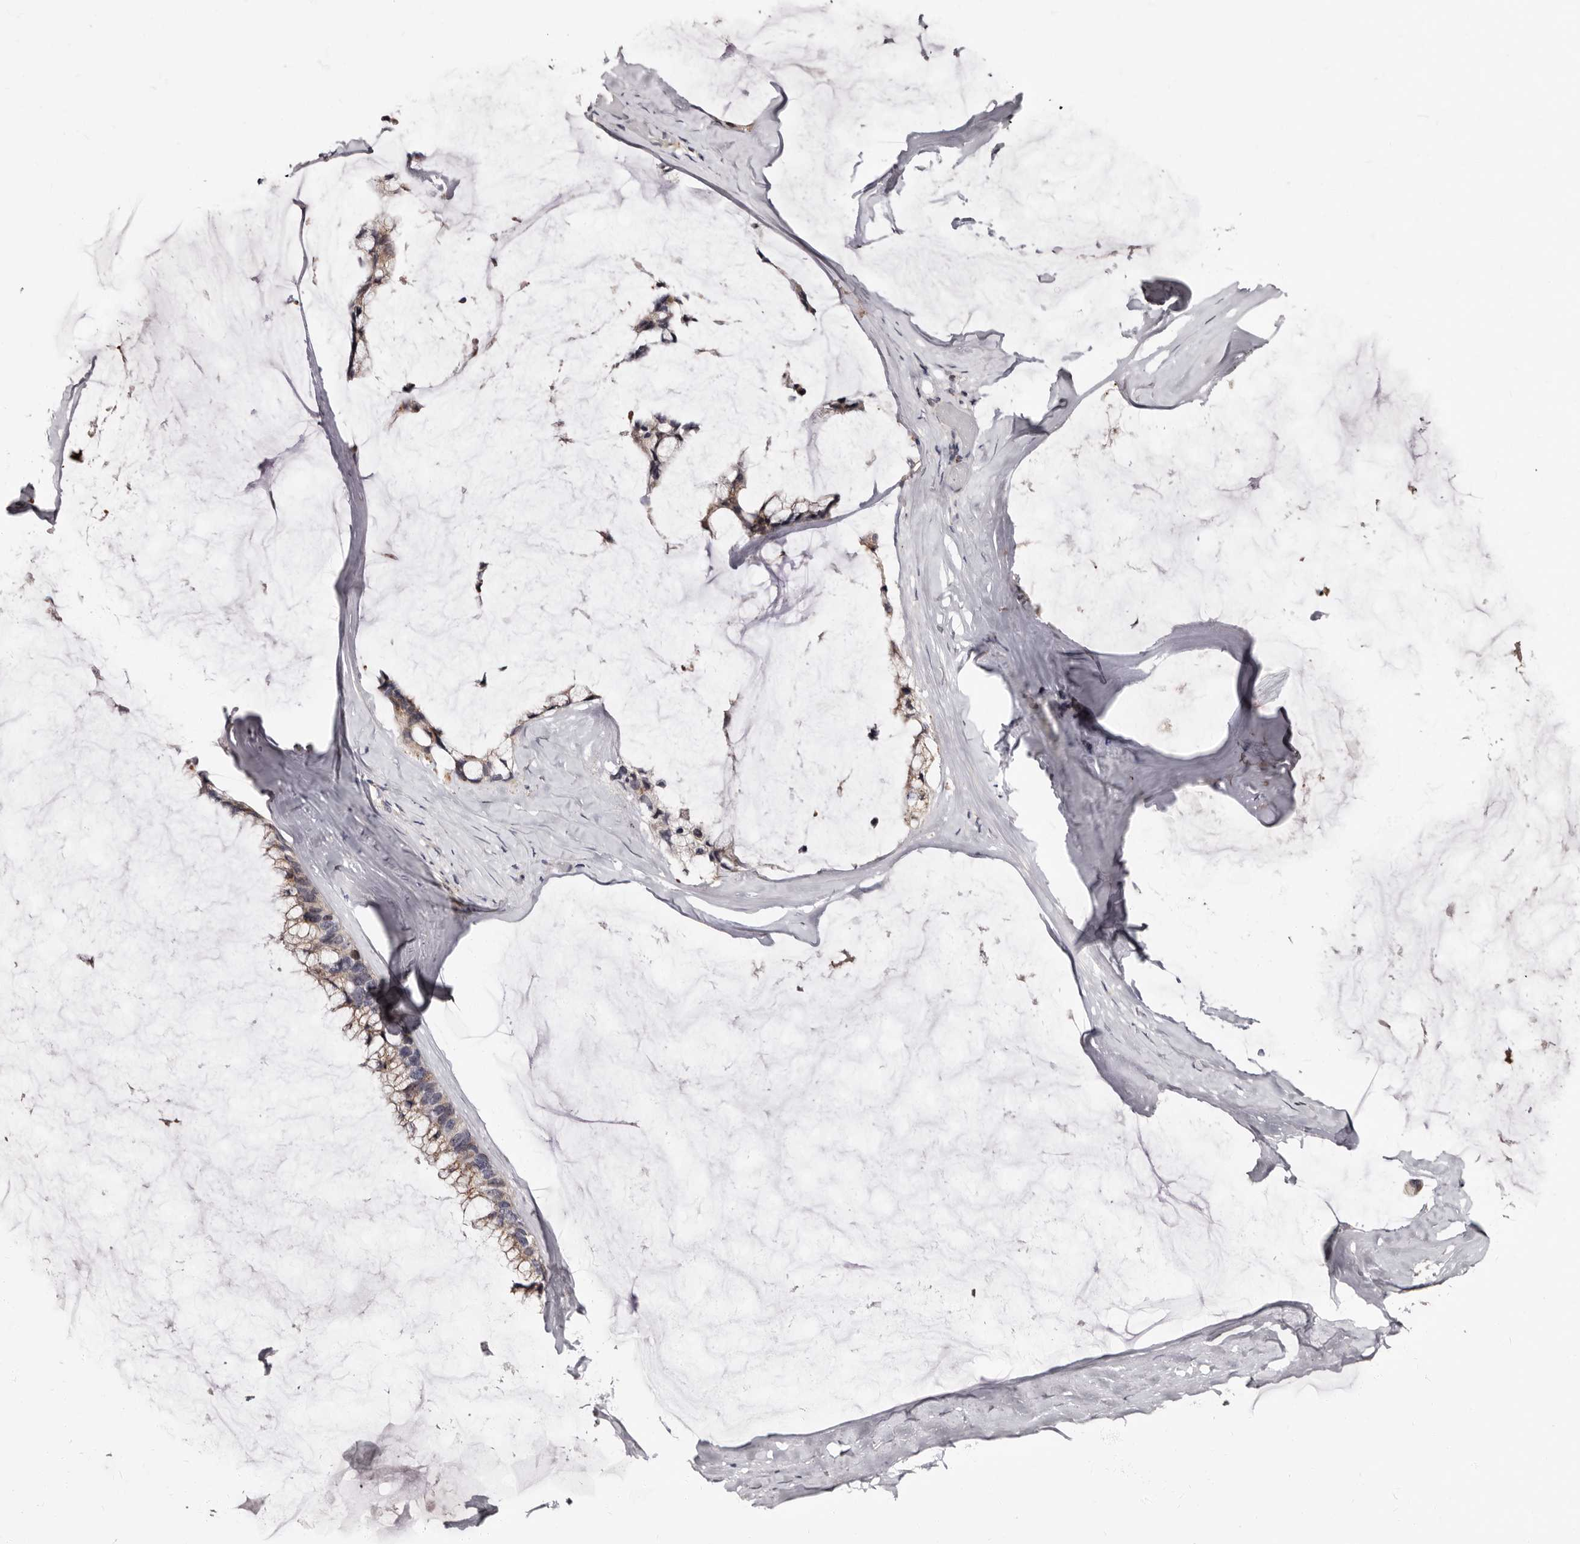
{"staining": {"intensity": "weak", "quantity": ">75%", "location": "cytoplasmic/membranous"}, "tissue": "ovarian cancer", "cell_type": "Tumor cells", "image_type": "cancer", "snomed": [{"axis": "morphology", "description": "Cystadenocarcinoma, mucinous, NOS"}, {"axis": "topography", "description": "Ovary"}], "caption": "Immunohistochemistry (DAB (3,3'-diaminobenzidine)) staining of ovarian mucinous cystadenocarcinoma exhibits weak cytoplasmic/membranous protein expression in about >75% of tumor cells.", "gene": "PTAFR", "patient": {"sex": "female", "age": 39}}